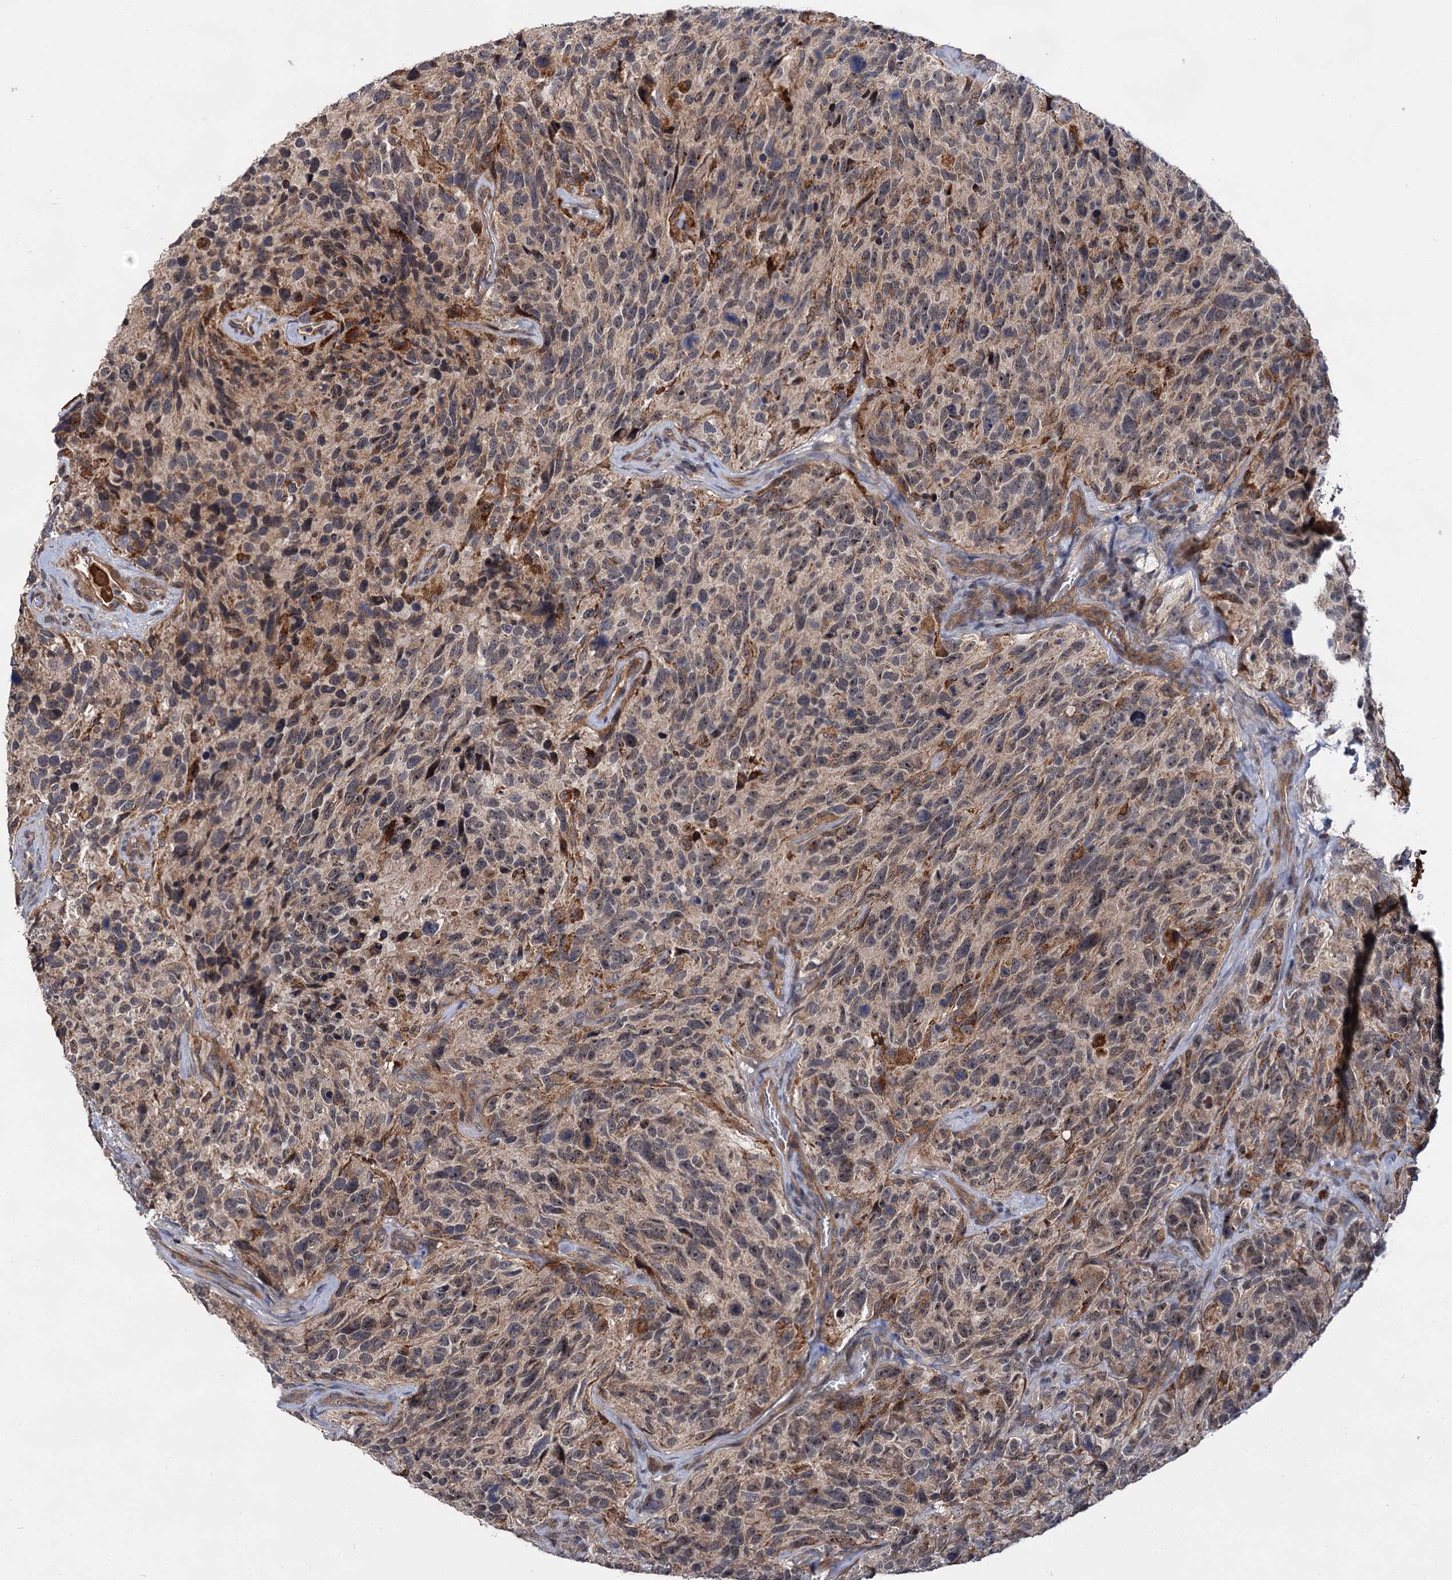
{"staining": {"intensity": "weak", "quantity": "25%-75%", "location": "cytoplasmic/membranous,nuclear"}, "tissue": "glioma", "cell_type": "Tumor cells", "image_type": "cancer", "snomed": [{"axis": "morphology", "description": "Glioma, malignant, High grade"}, {"axis": "topography", "description": "Brain"}], "caption": "The photomicrograph displays a brown stain indicating the presence of a protein in the cytoplasmic/membranous and nuclear of tumor cells in glioma.", "gene": "ABLIM1", "patient": {"sex": "male", "age": 69}}